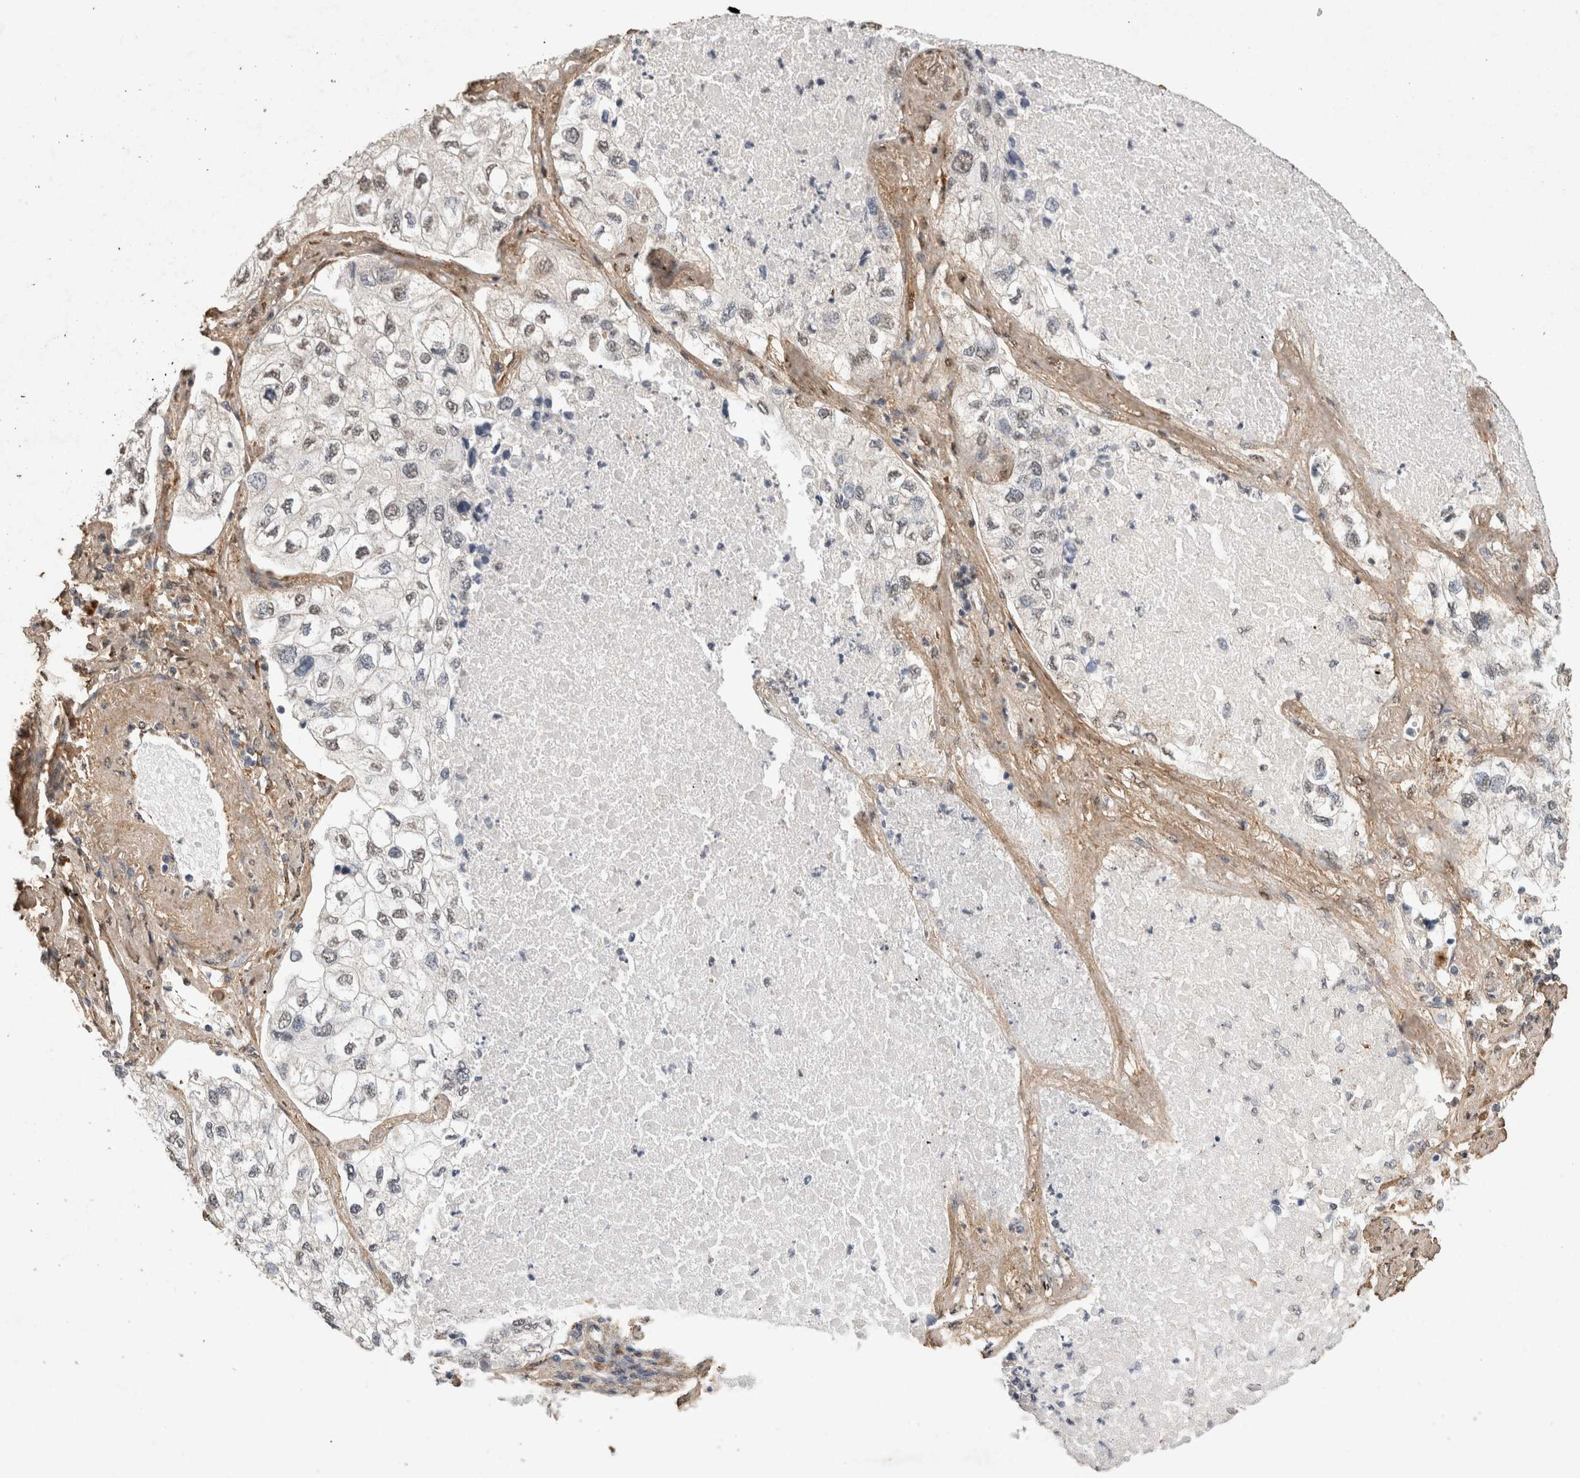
{"staining": {"intensity": "negative", "quantity": "none", "location": "none"}, "tissue": "lung cancer", "cell_type": "Tumor cells", "image_type": "cancer", "snomed": [{"axis": "morphology", "description": "Adenocarcinoma, NOS"}, {"axis": "topography", "description": "Lung"}], "caption": "DAB (3,3'-diaminobenzidine) immunohistochemical staining of adenocarcinoma (lung) reveals no significant positivity in tumor cells.", "gene": "C1QTNF5", "patient": {"sex": "male", "age": 63}}